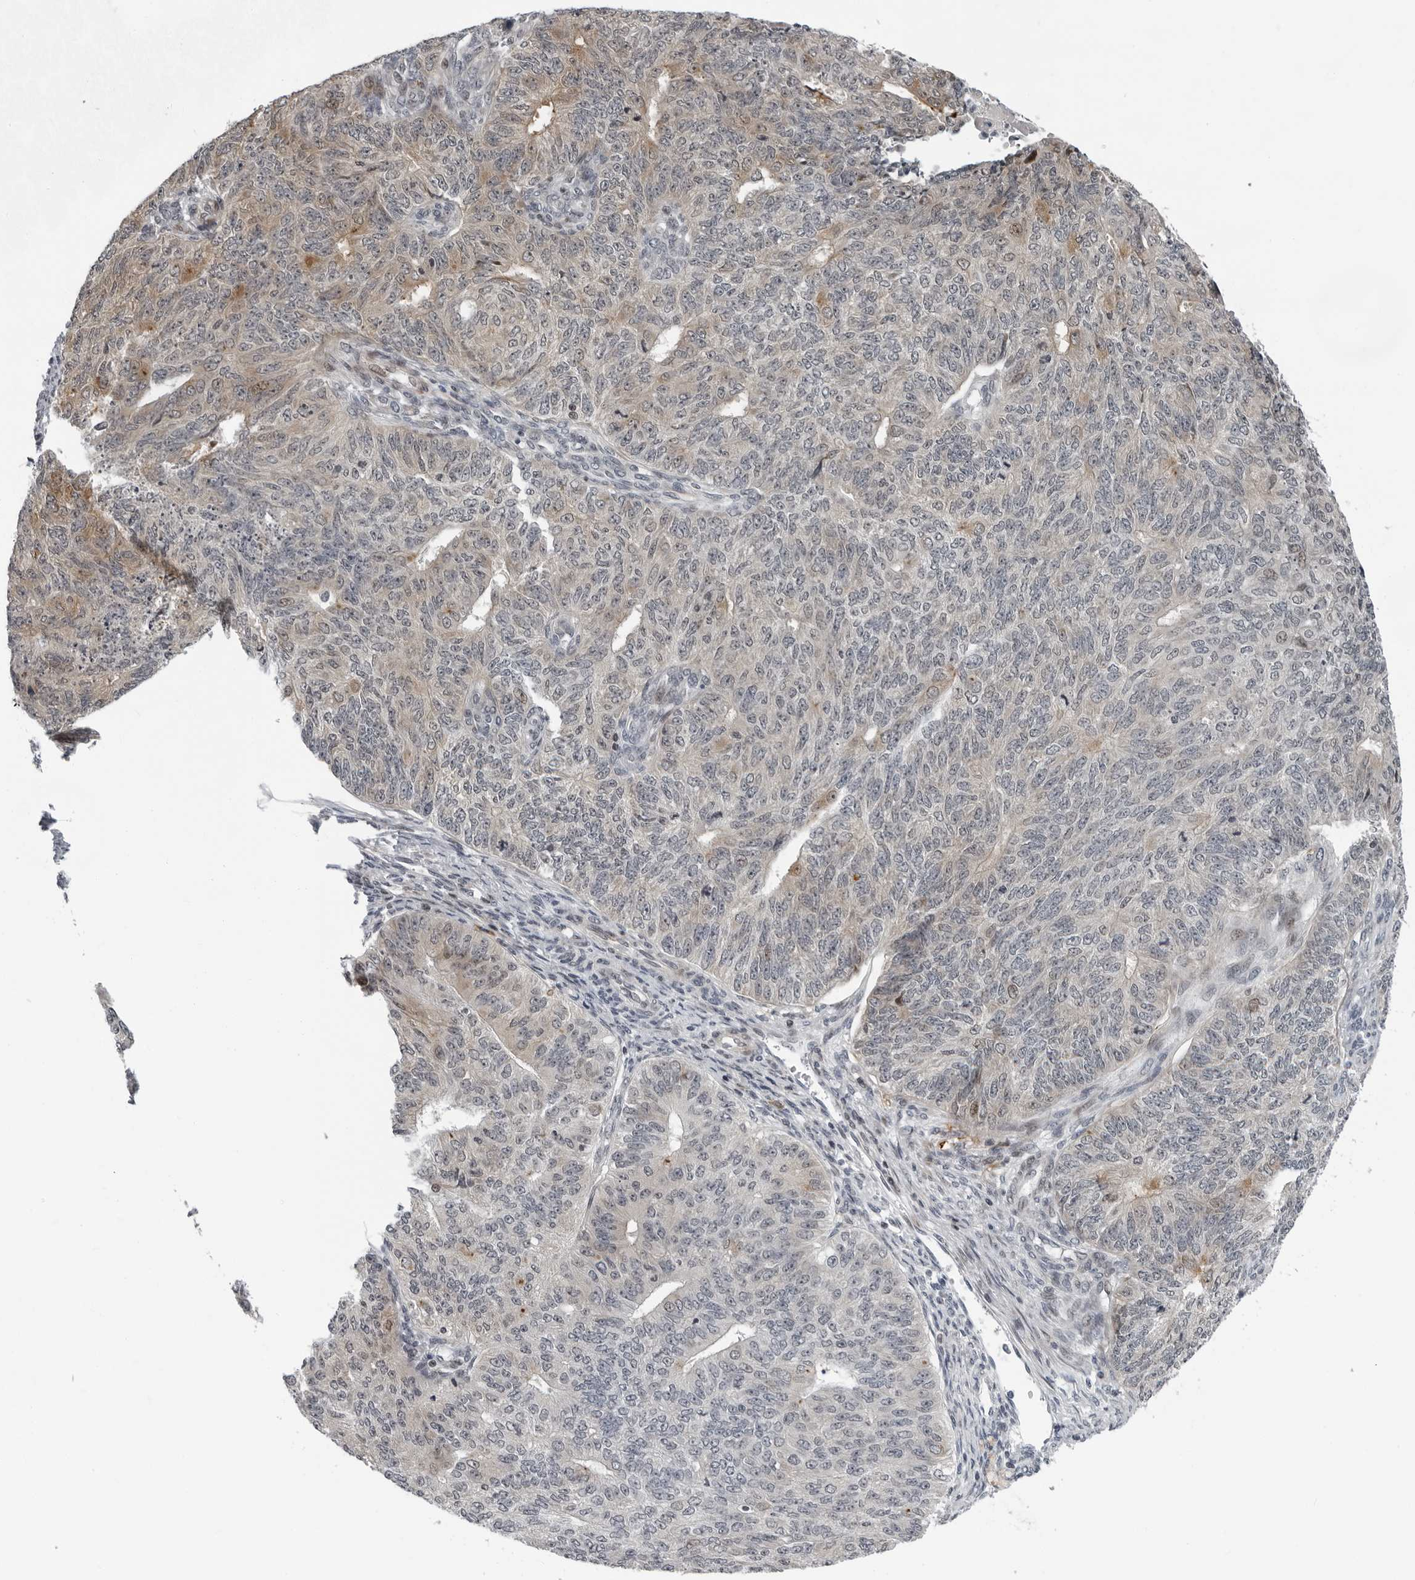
{"staining": {"intensity": "weak", "quantity": "25%-75%", "location": "cytoplasmic/membranous"}, "tissue": "endometrial cancer", "cell_type": "Tumor cells", "image_type": "cancer", "snomed": [{"axis": "morphology", "description": "Adenocarcinoma, NOS"}, {"axis": "topography", "description": "Endometrium"}], "caption": "This image demonstrates IHC staining of human endometrial cancer (adenocarcinoma), with low weak cytoplasmic/membranous expression in about 25%-75% of tumor cells.", "gene": "PIP4K2C", "patient": {"sex": "female", "age": 32}}